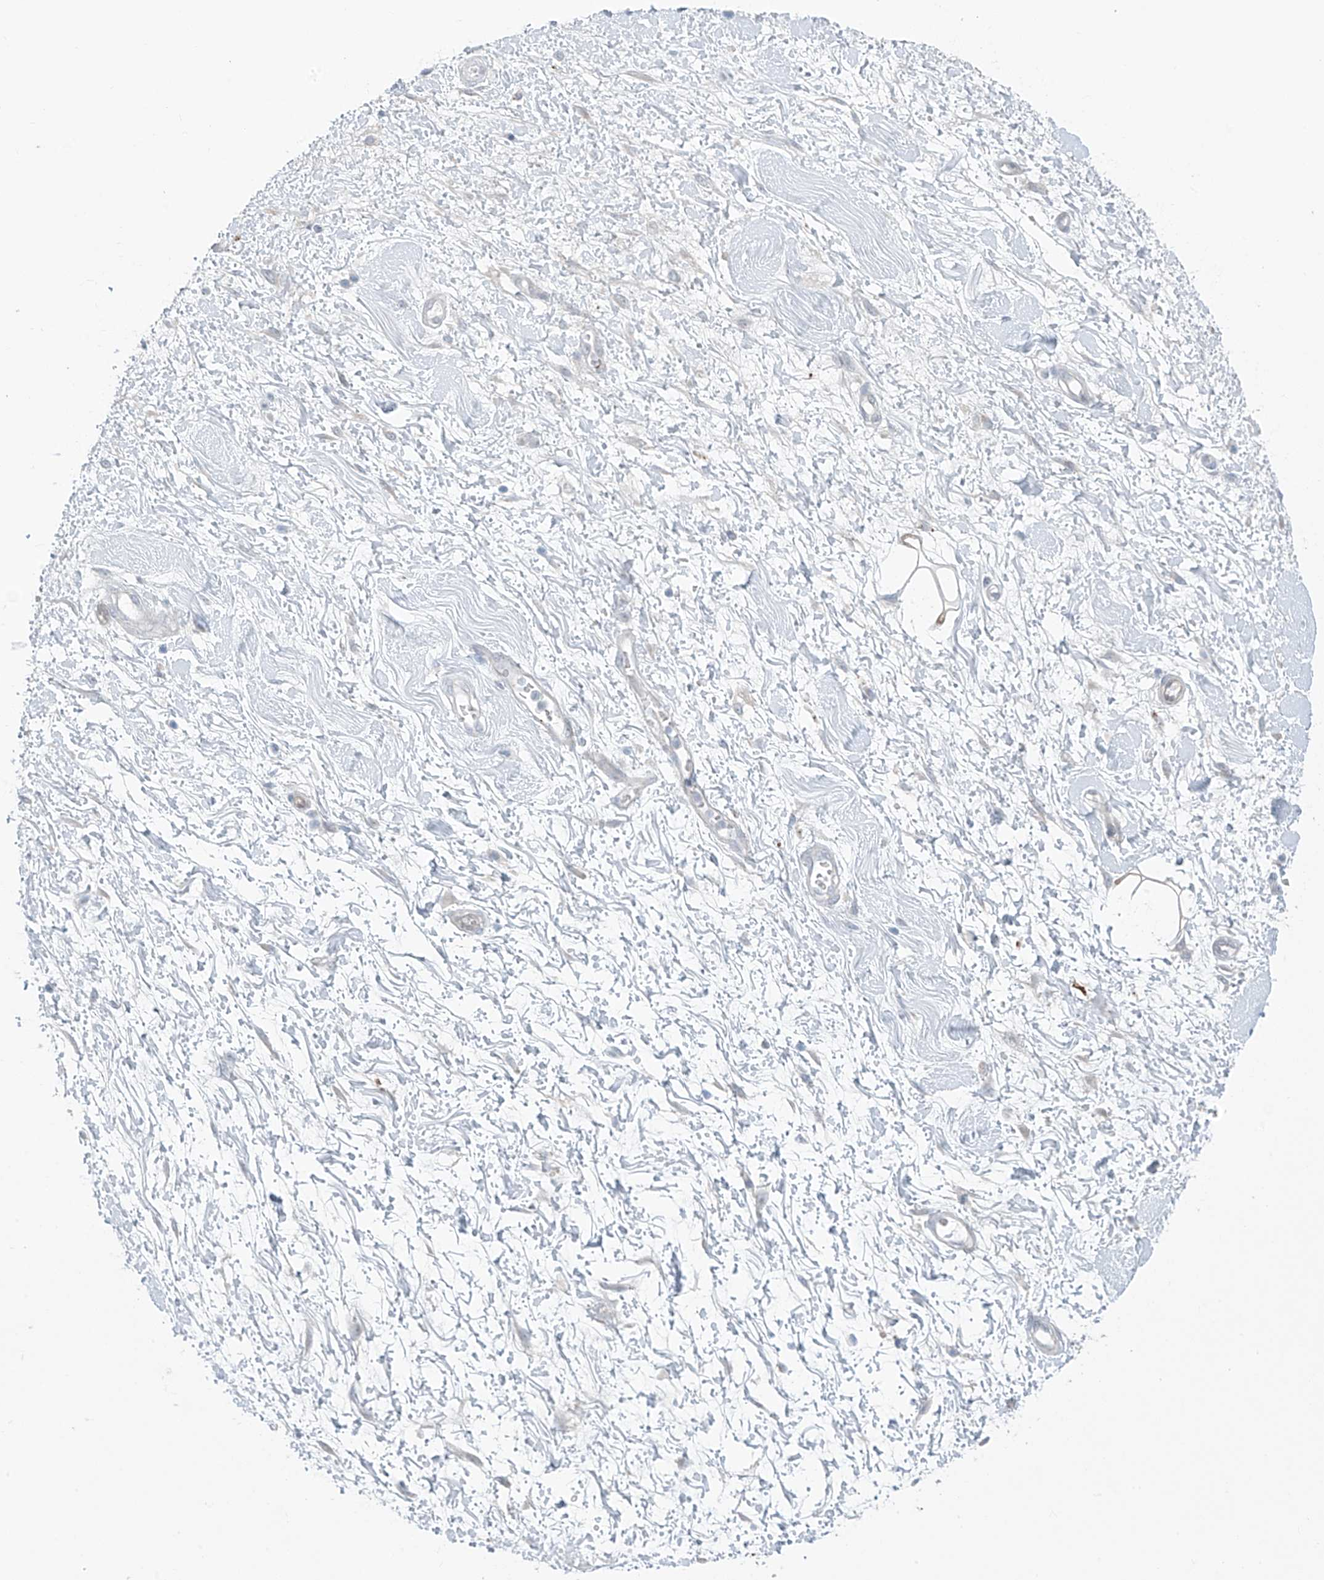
{"staining": {"intensity": "negative", "quantity": "none", "location": "none"}, "tissue": "adipose tissue", "cell_type": "Adipocytes", "image_type": "normal", "snomed": [{"axis": "morphology", "description": "Normal tissue, NOS"}, {"axis": "morphology", "description": "Adenocarcinoma, NOS"}, {"axis": "topography", "description": "Pancreas"}, {"axis": "topography", "description": "Peripheral nerve tissue"}], "caption": "Immunohistochemistry micrograph of unremarkable adipose tissue: adipose tissue stained with DAB exhibits no significant protein positivity in adipocytes. (DAB (3,3'-diaminobenzidine) IHC, high magnification).", "gene": "ZNF793", "patient": {"sex": "male", "age": 59}}